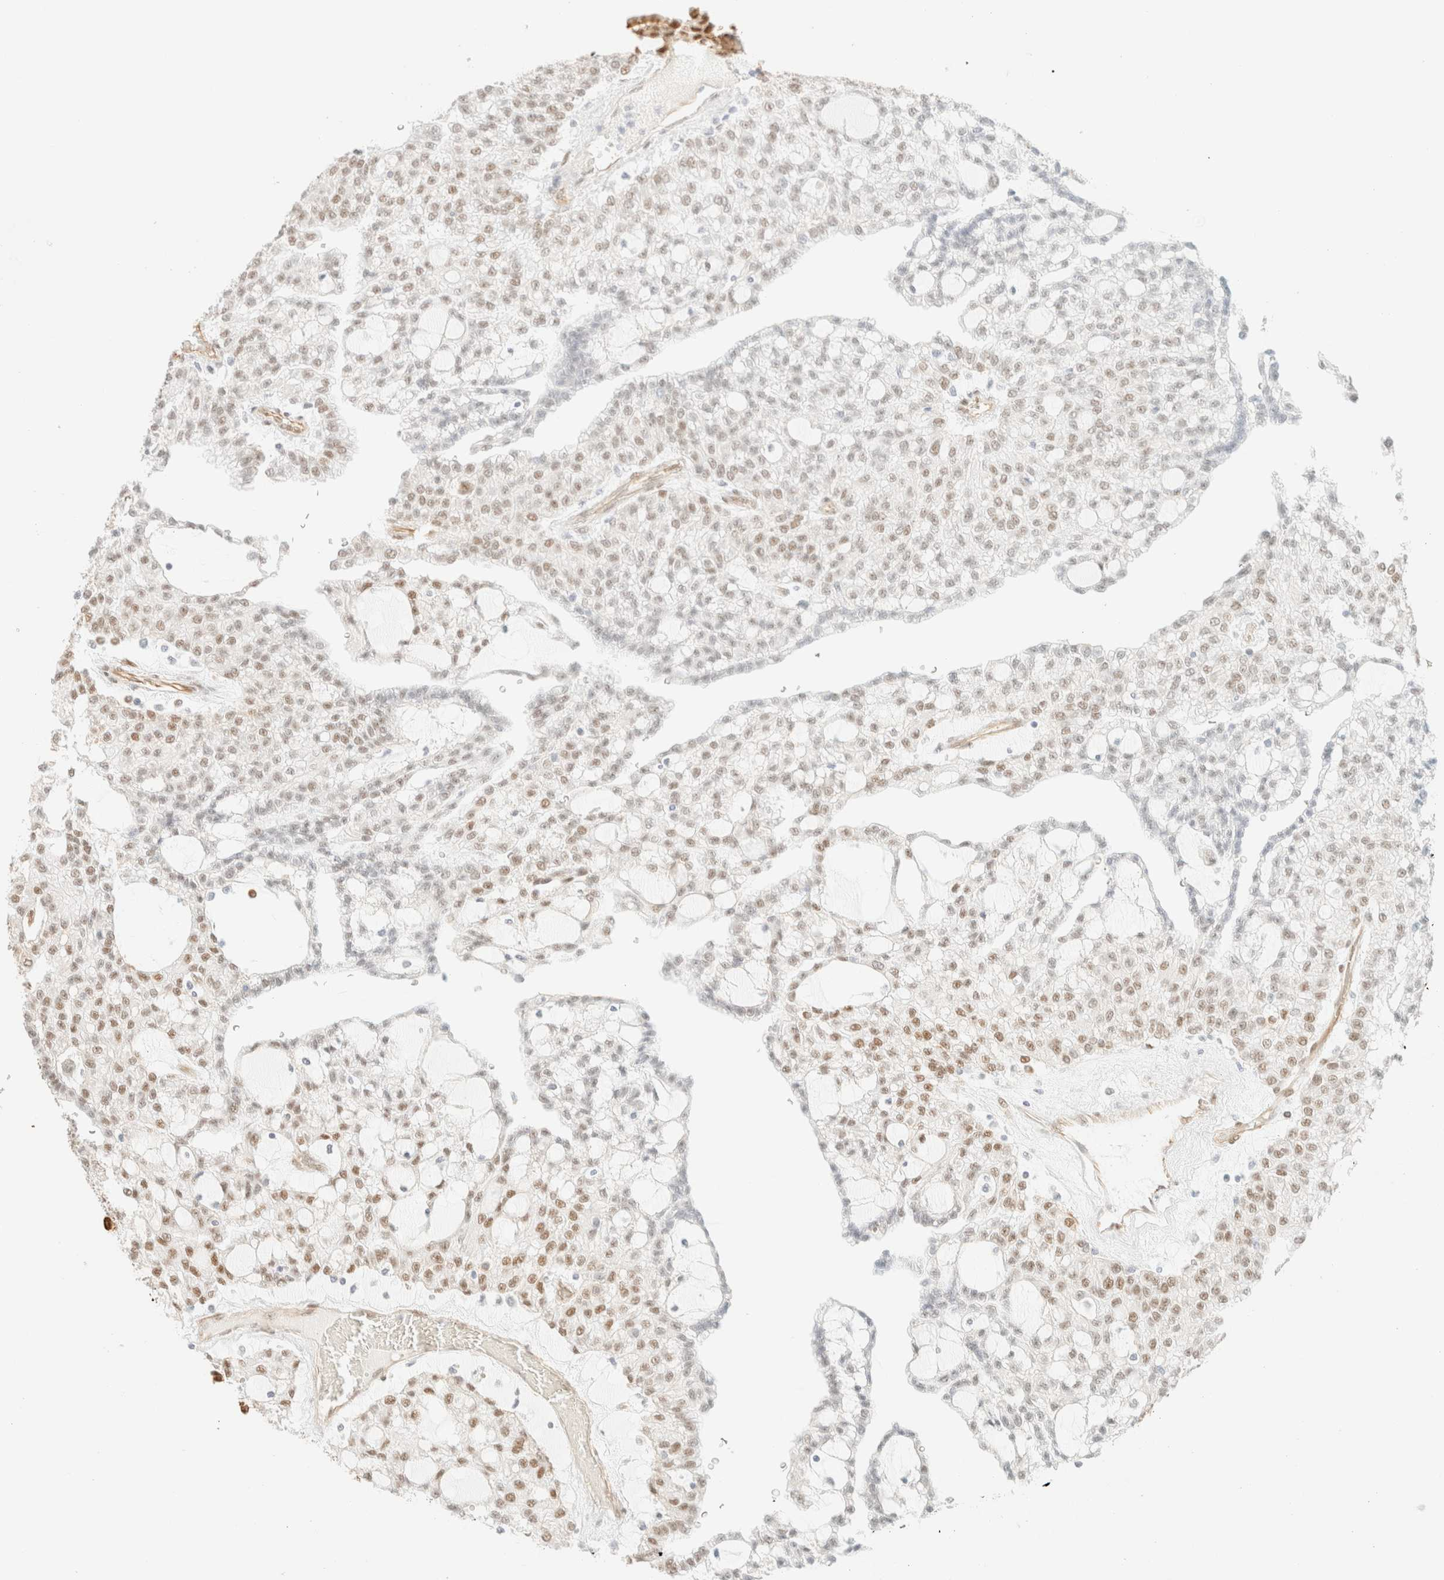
{"staining": {"intensity": "weak", "quantity": "<25%", "location": "nuclear"}, "tissue": "renal cancer", "cell_type": "Tumor cells", "image_type": "cancer", "snomed": [{"axis": "morphology", "description": "Adenocarcinoma, NOS"}, {"axis": "topography", "description": "Kidney"}], "caption": "Immunohistochemical staining of human renal adenocarcinoma exhibits no significant expression in tumor cells.", "gene": "ZSCAN18", "patient": {"sex": "male", "age": 63}}